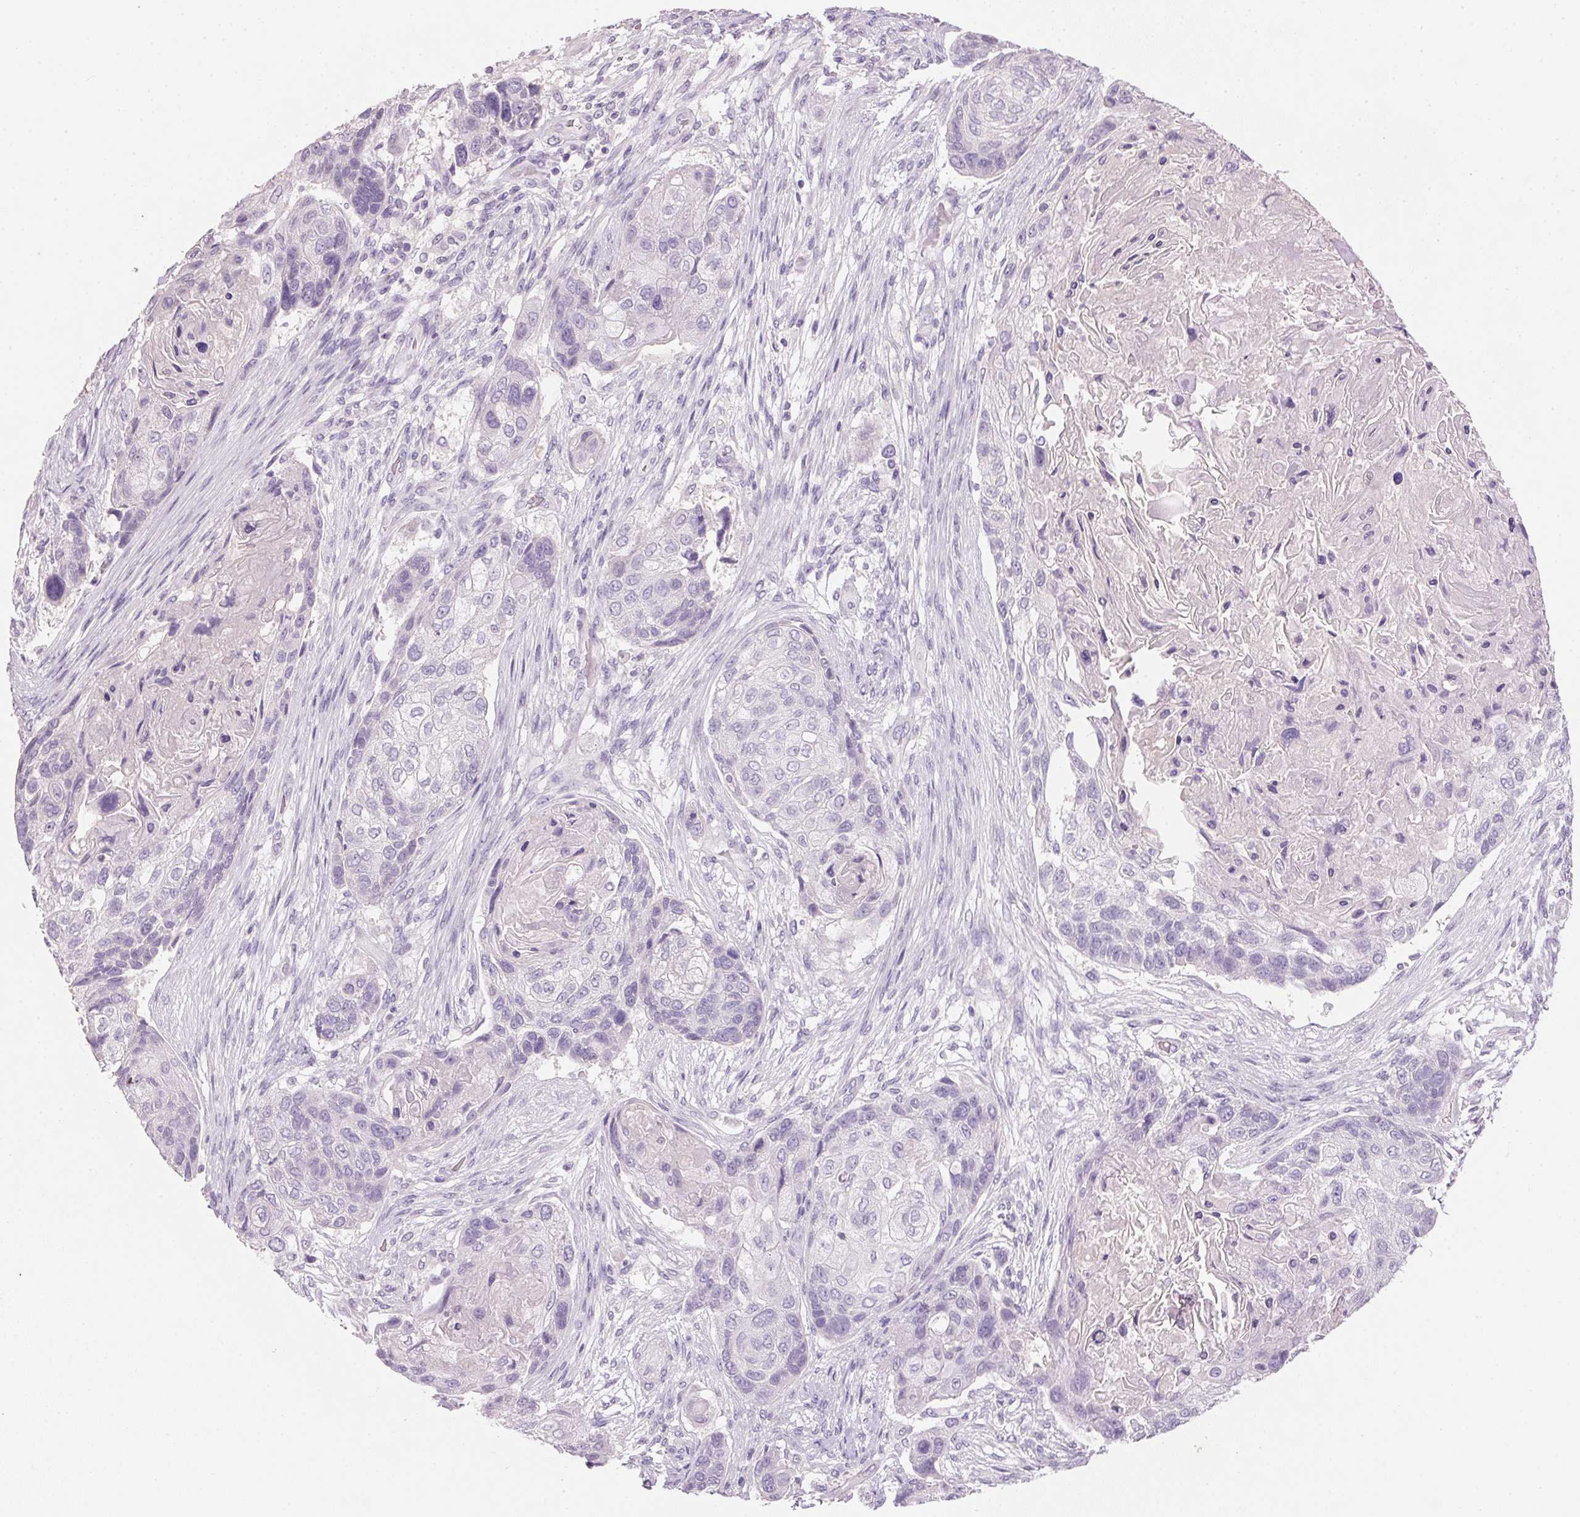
{"staining": {"intensity": "negative", "quantity": "none", "location": "none"}, "tissue": "lung cancer", "cell_type": "Tumor cells", "image_type": "cancer", "snomed": [{"axis": "morphology", "description": "Squamous cell carcinoma, NOS"}, {"axis": "topography", "description": "Lung"}], "caption": "A histopathology image of lung squamous cell carcinoma stained for a protein reveals no brown staining in tumor cells. (Brightfield microscopy of DAB (3,3'-diaminobenzidine) immunohistochemistry (IHC) at high magnification).", "gene": "HSD17B1", "patient": {"sex": "male", "age": 69}}